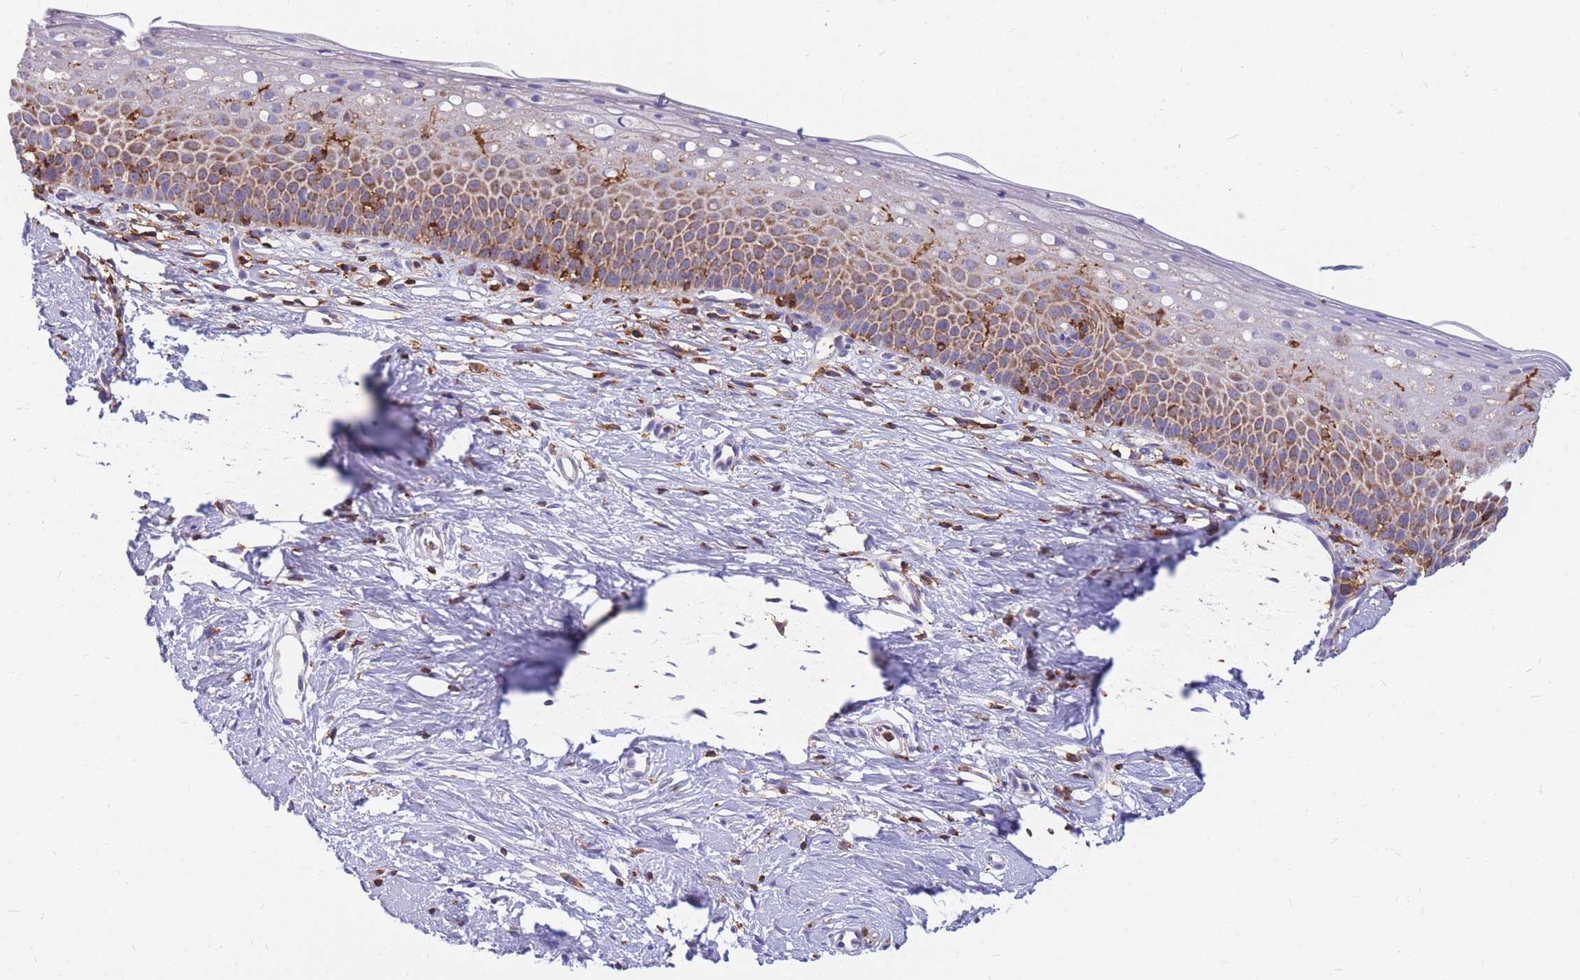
{"staining": {"intensity": "weak", "quantity": "<25%", "location": "cytoplasmic/membranous"}, "tissue": "cervix", "cell_type": "Glandular cells", "image_type": "normal", "snomed": [{"axis": "morphology", "description": "Normal tissue, NOS"}, {"axis": "topography", "description": "Cervix"}], "caption": "Micrograph shows no significant protein staining in glandular cells of benign cervix.", "gene": "MRPL54", "patient": {"sex": "female", "age": 57}}